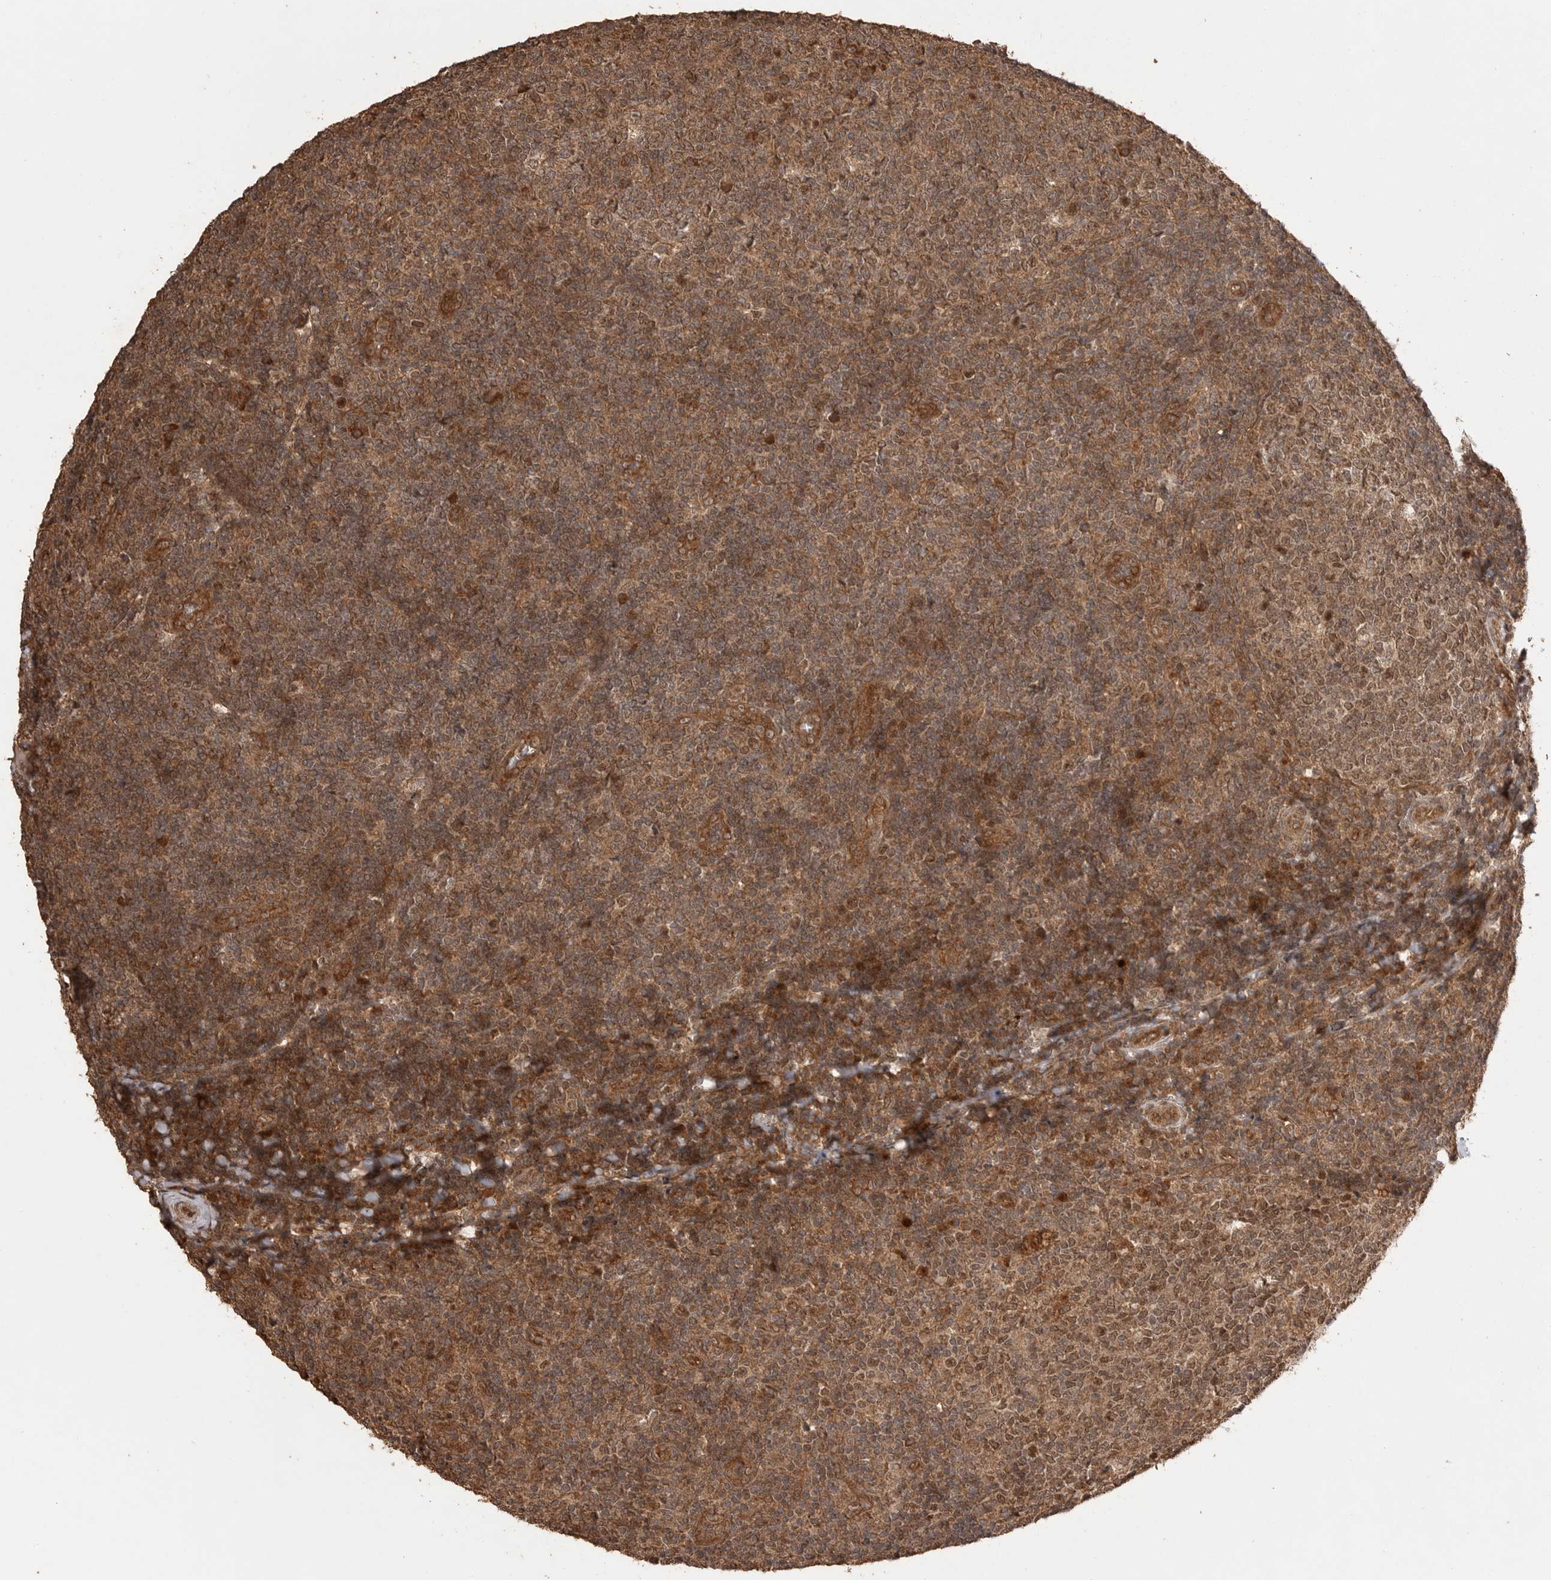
{"staining": {"intensity": "moderate", "quantity": ">75%", "location": "cytoplasmic/membranous,nuclear"}, "tissue": "tonsil", "cell_type": "Germinal center cells", "image_type": "normal", "snomed": [{"axis": "morphology", "description": "Normal tissue, NOS"}, {"axis": "topography", "description": "Tonsil"}], "caption": "Immunohistochemical staining of normal human tonsil displays moderate cytoplasmic/membranous,nuclear protein staining in approximately >75% of germinal center cells.", "gene": "BOC", "patient": {"sex": "female", "age": 19}}